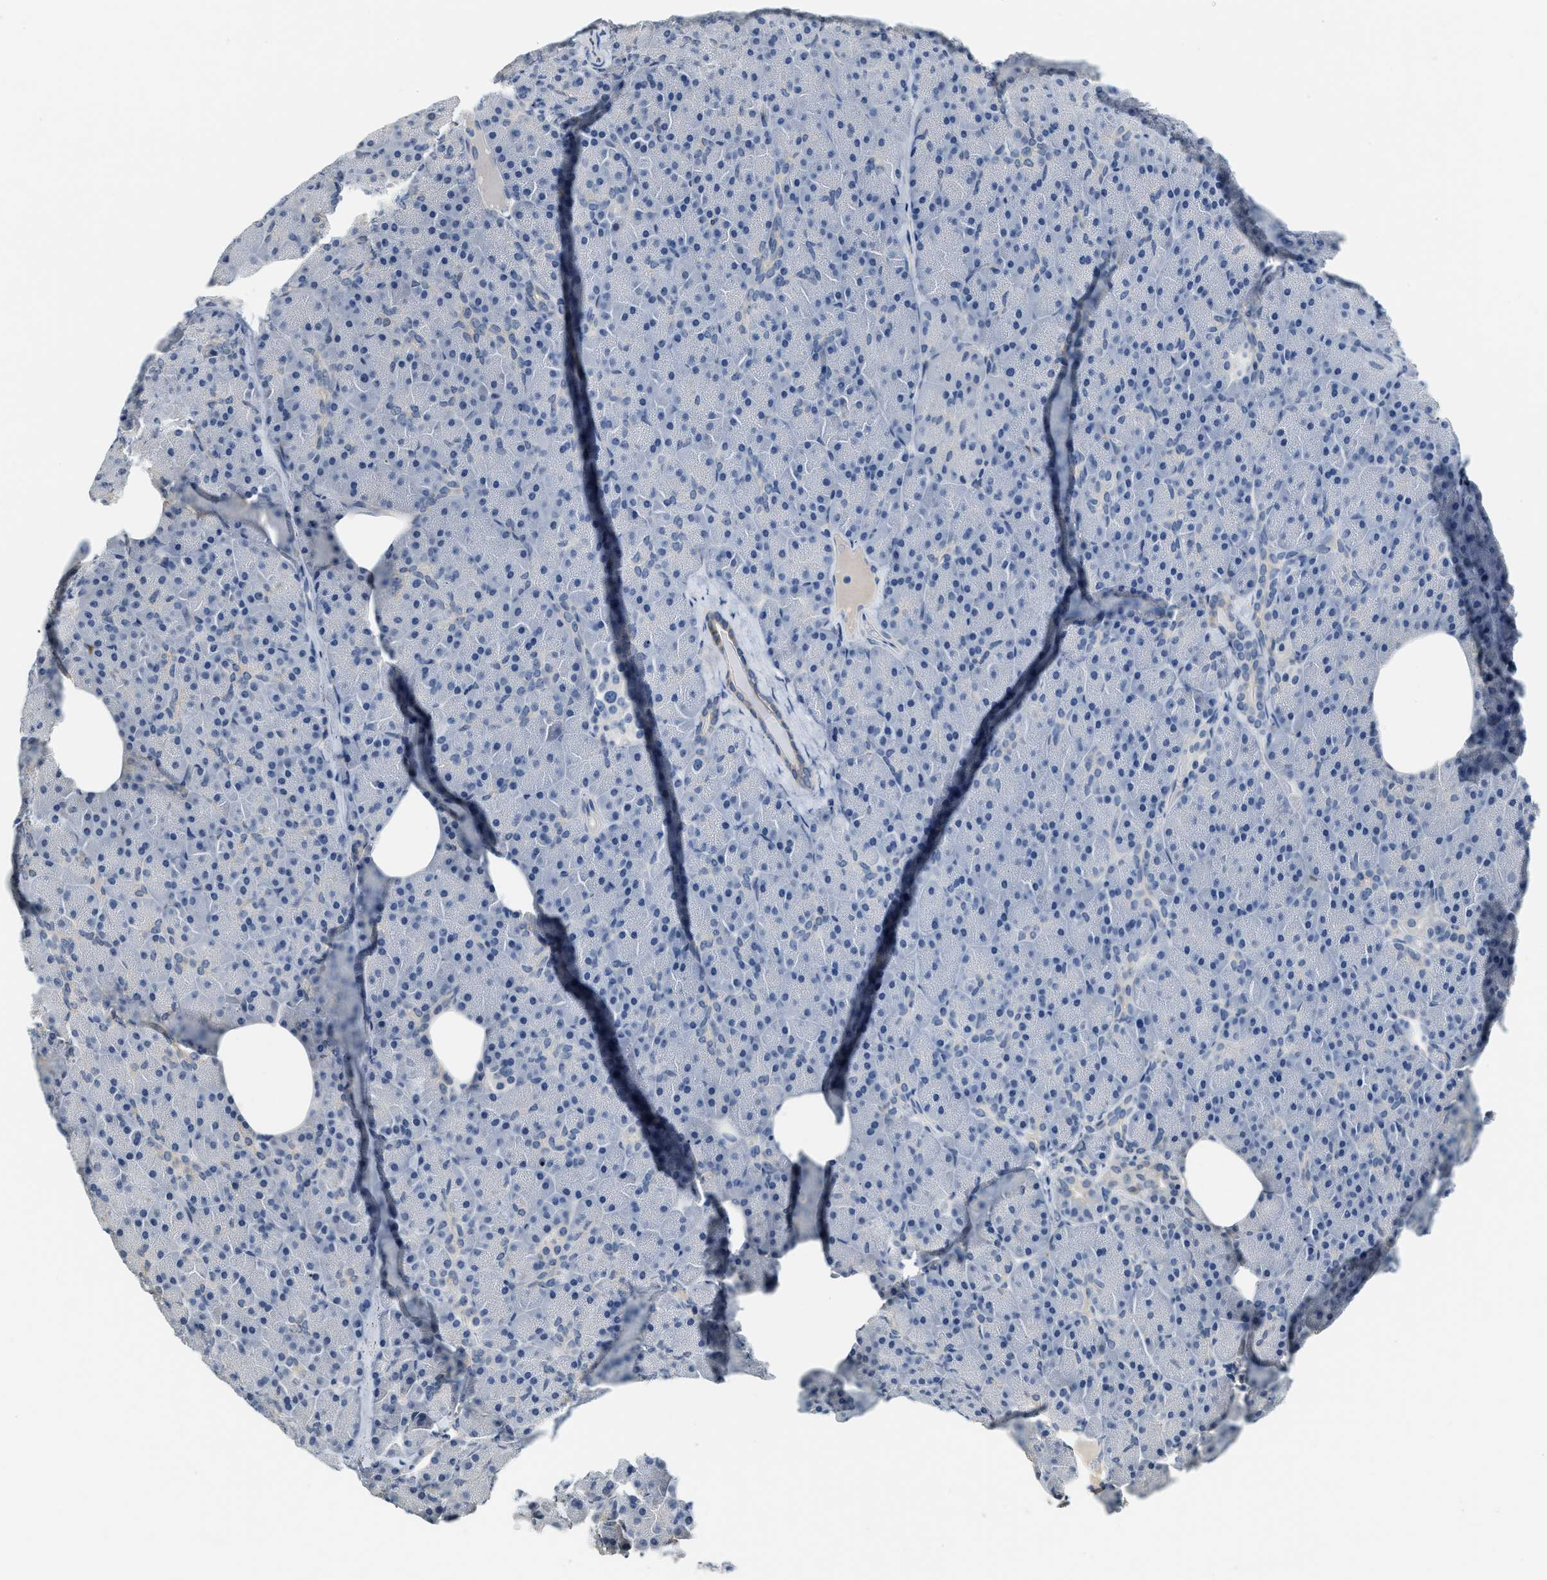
{"staining": {"intensity": "negative", "quantity": "none", "location": "none"}, "tissue": "pancreas", "cell_type": "Exocrine glandular cells", "image_type": "normal", "snomed": [{"axis": "morphology", "description": "Normal tissue, NOS"}, {"axis": "topography", "description": "Pancreas"}], "caption": "DAB immunohistochemical staining of normal human pancreas exhibits no significant expression in exocrine glandular cells. The staining was performed using DAB to visualize the protein expression in brown, while the nuclei were stained in blue with hematoxylin (Magnification: 20x).", "gene": "TMEM154", "patient": {"sex": "female", "age": 35}}